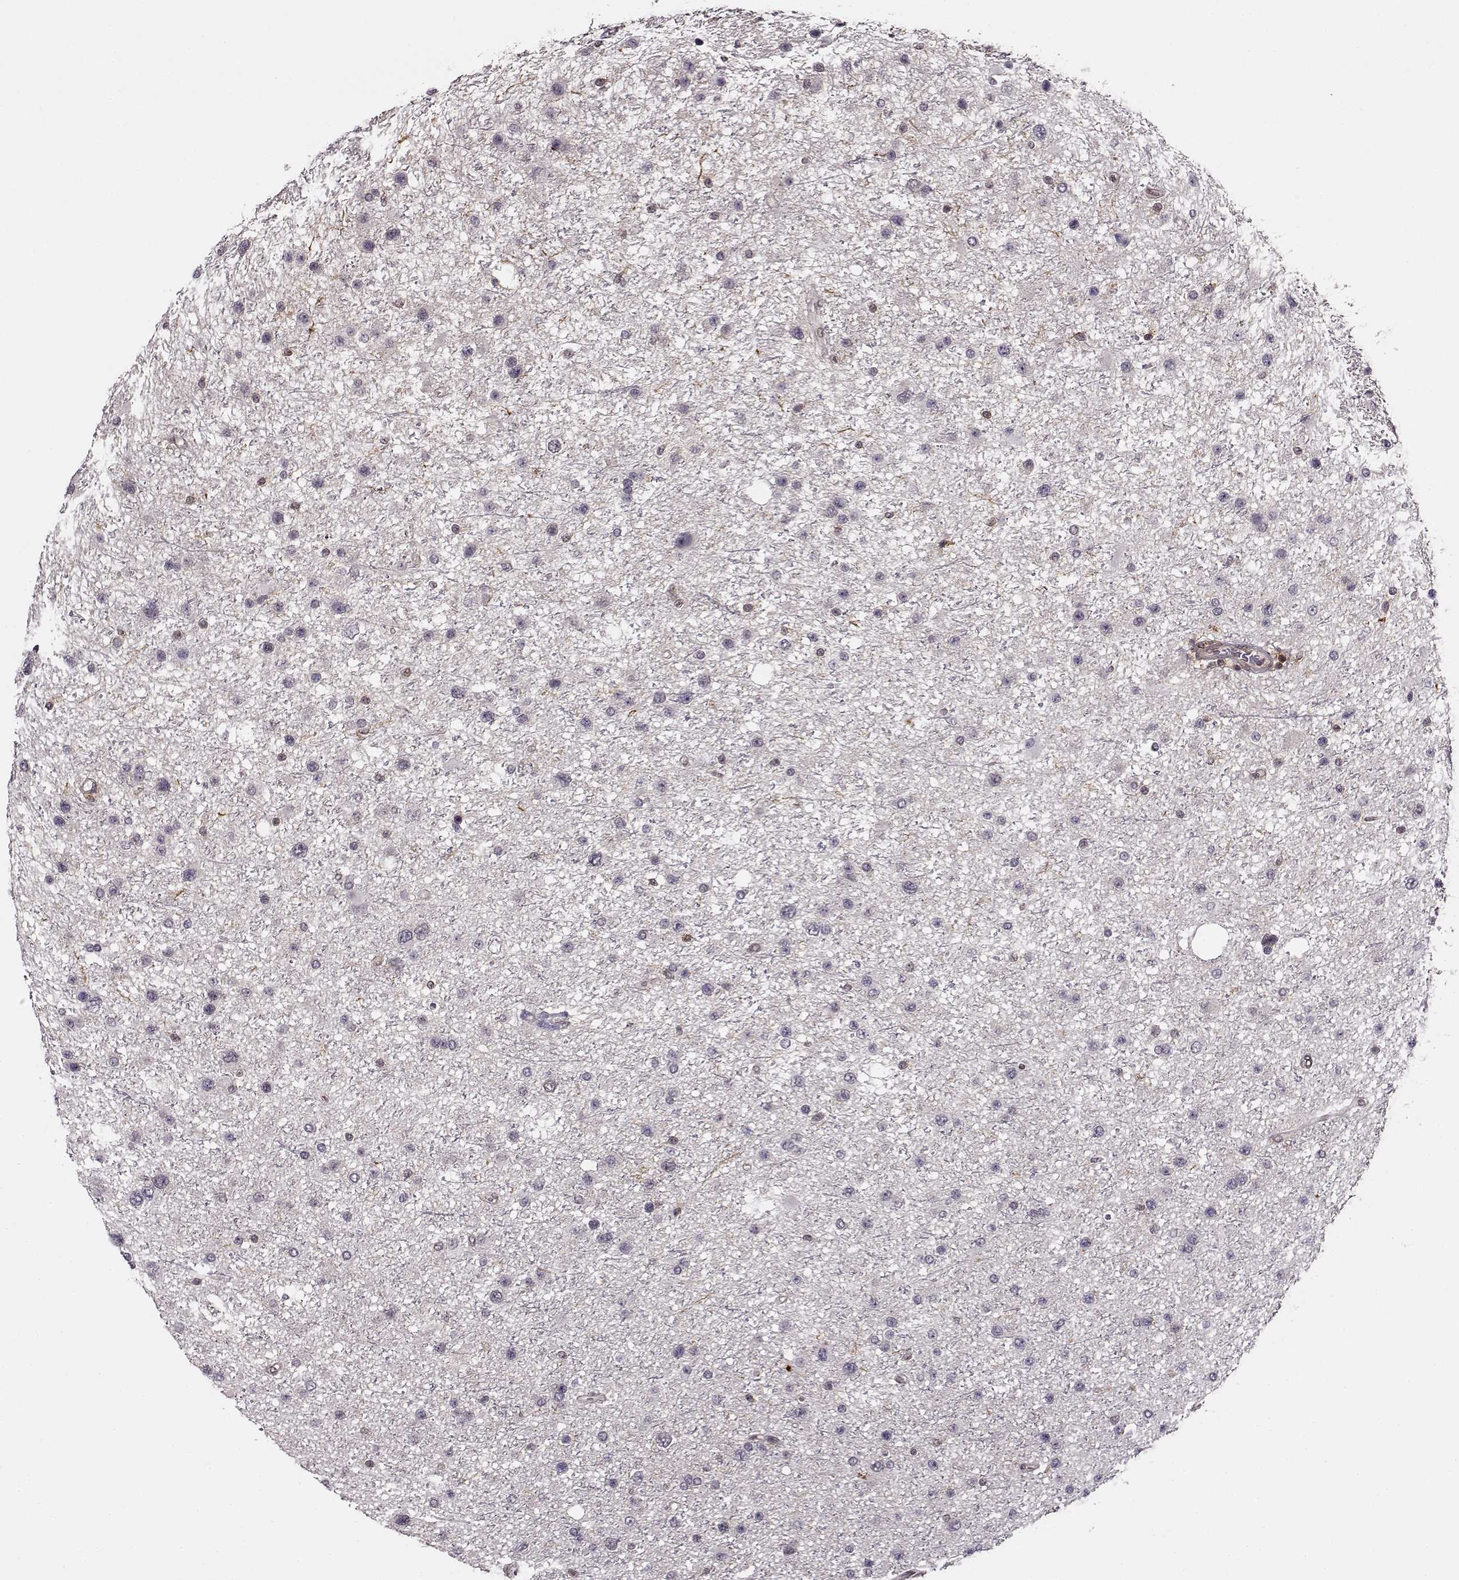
{"staining": {"intensity": "negative", "quantity": "none", "location": "none"}, "tissue": "glioma", "cell_type": "Tumor cells", "image_type": "cancer", "snomed": [{"axis": "morphology", "description": "Glioma, malignant, Low grade"}, {"axis": "topography", "description": "Brain"}], "caption": "DAB (3,3'-diaminobenzidine) immunohistochemical staining of glioma displays no significant expression in tumor cells. (DAB IHC with hematoxylin counter stain).", "gene": "MFSD1", "patient": {"sex": "female", "age": 32}}